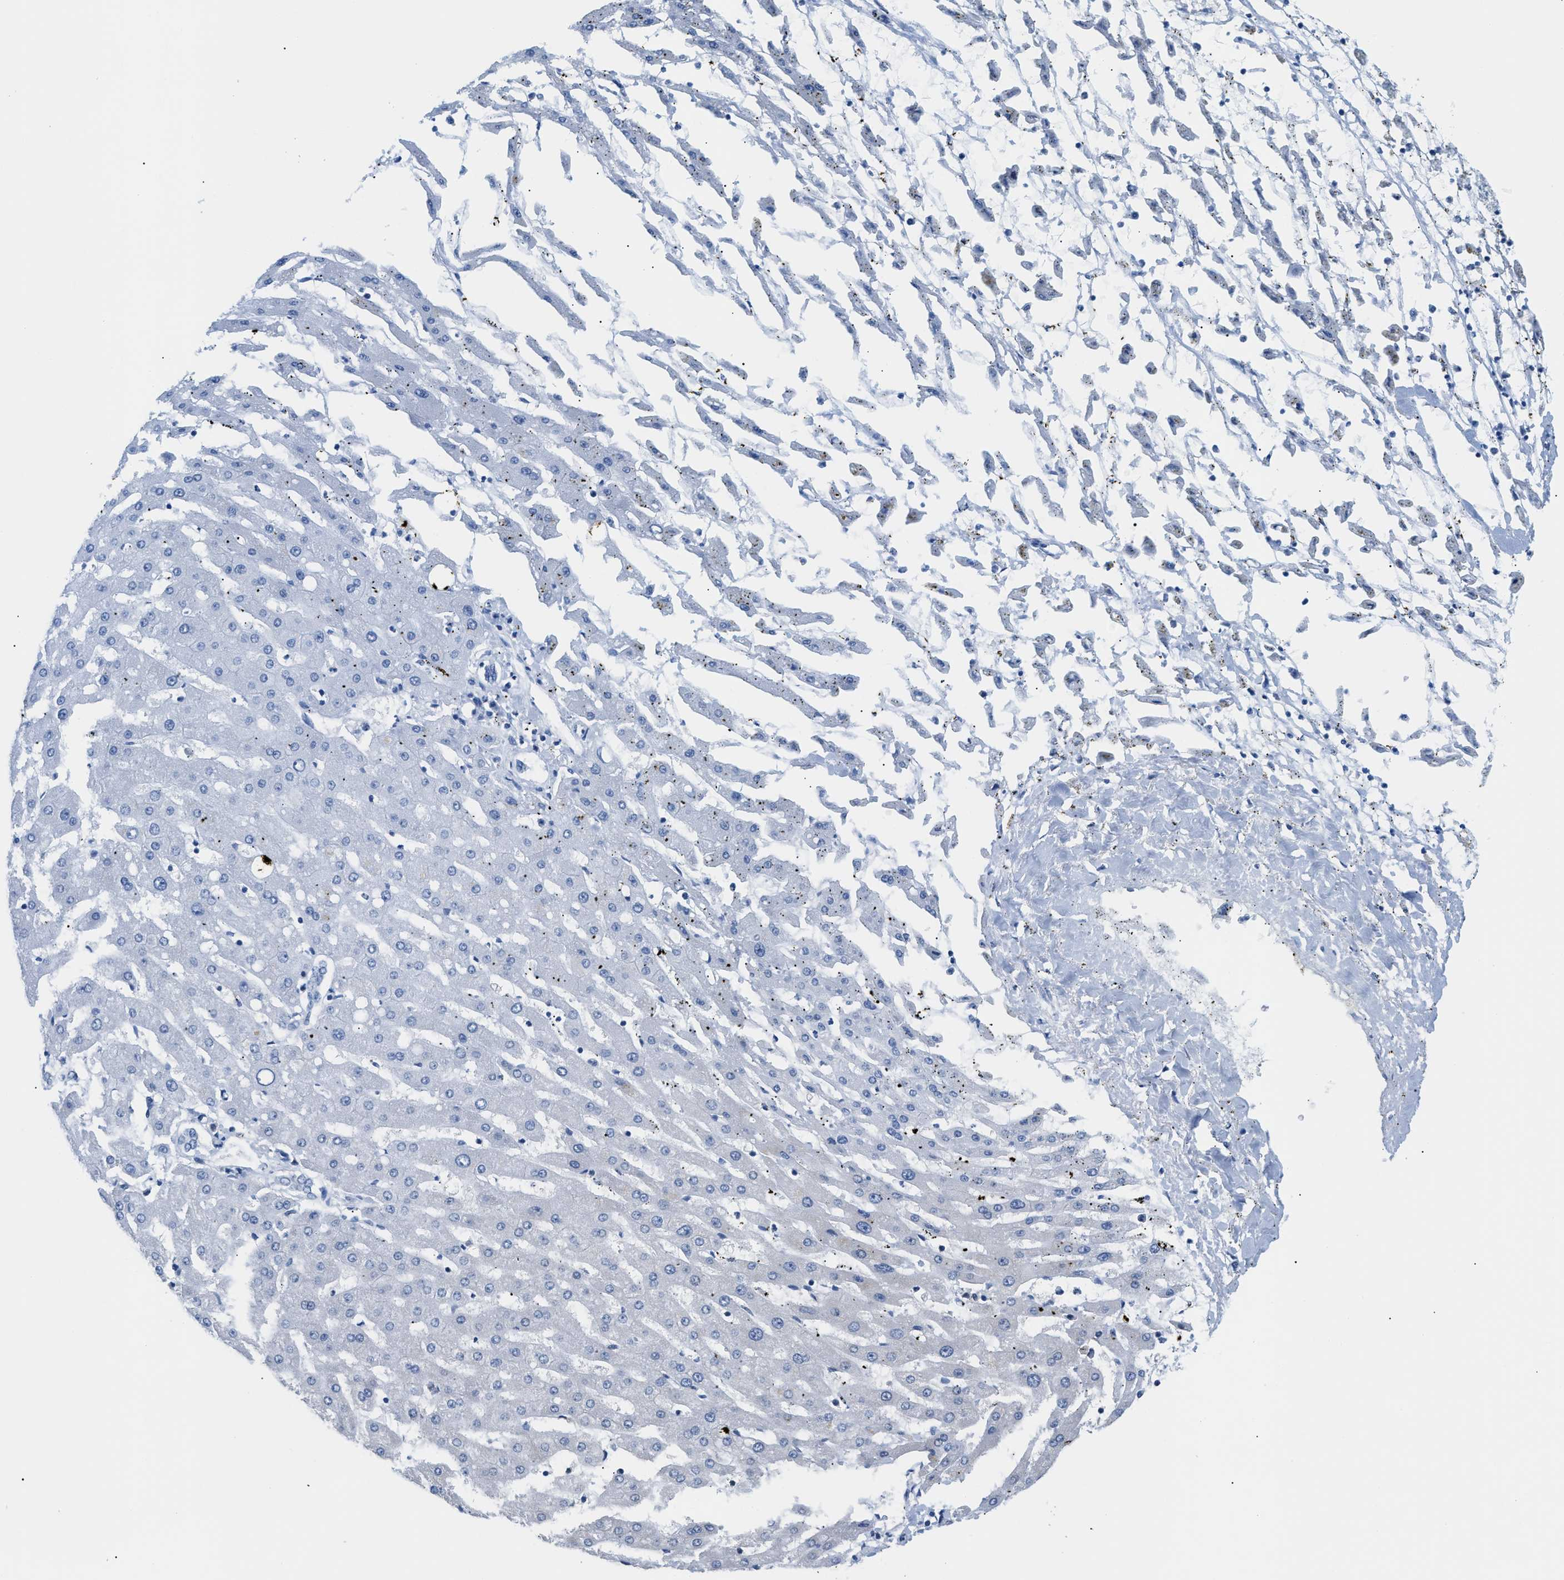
{"staining": {"intensity": "negative", "quantity": "none", "location": "none"}, "tissue": "liver cancer", "cell_type": "Tumor cells", "image_type": "cancer", "snomed": [{"axis": "morphology", "description": "Carcinoma, Hepatocellular, NOS"}, {"axis": "topography", "description": "Liver"}], "caption": "High power microscopy micrograph of an immunohistochemistry (IHC) photomicrograph of liver cancer, revealing no significant staining in tumor cells.", "gene": "FDCSP", "patient": {"sex": "male", "age": 72}}